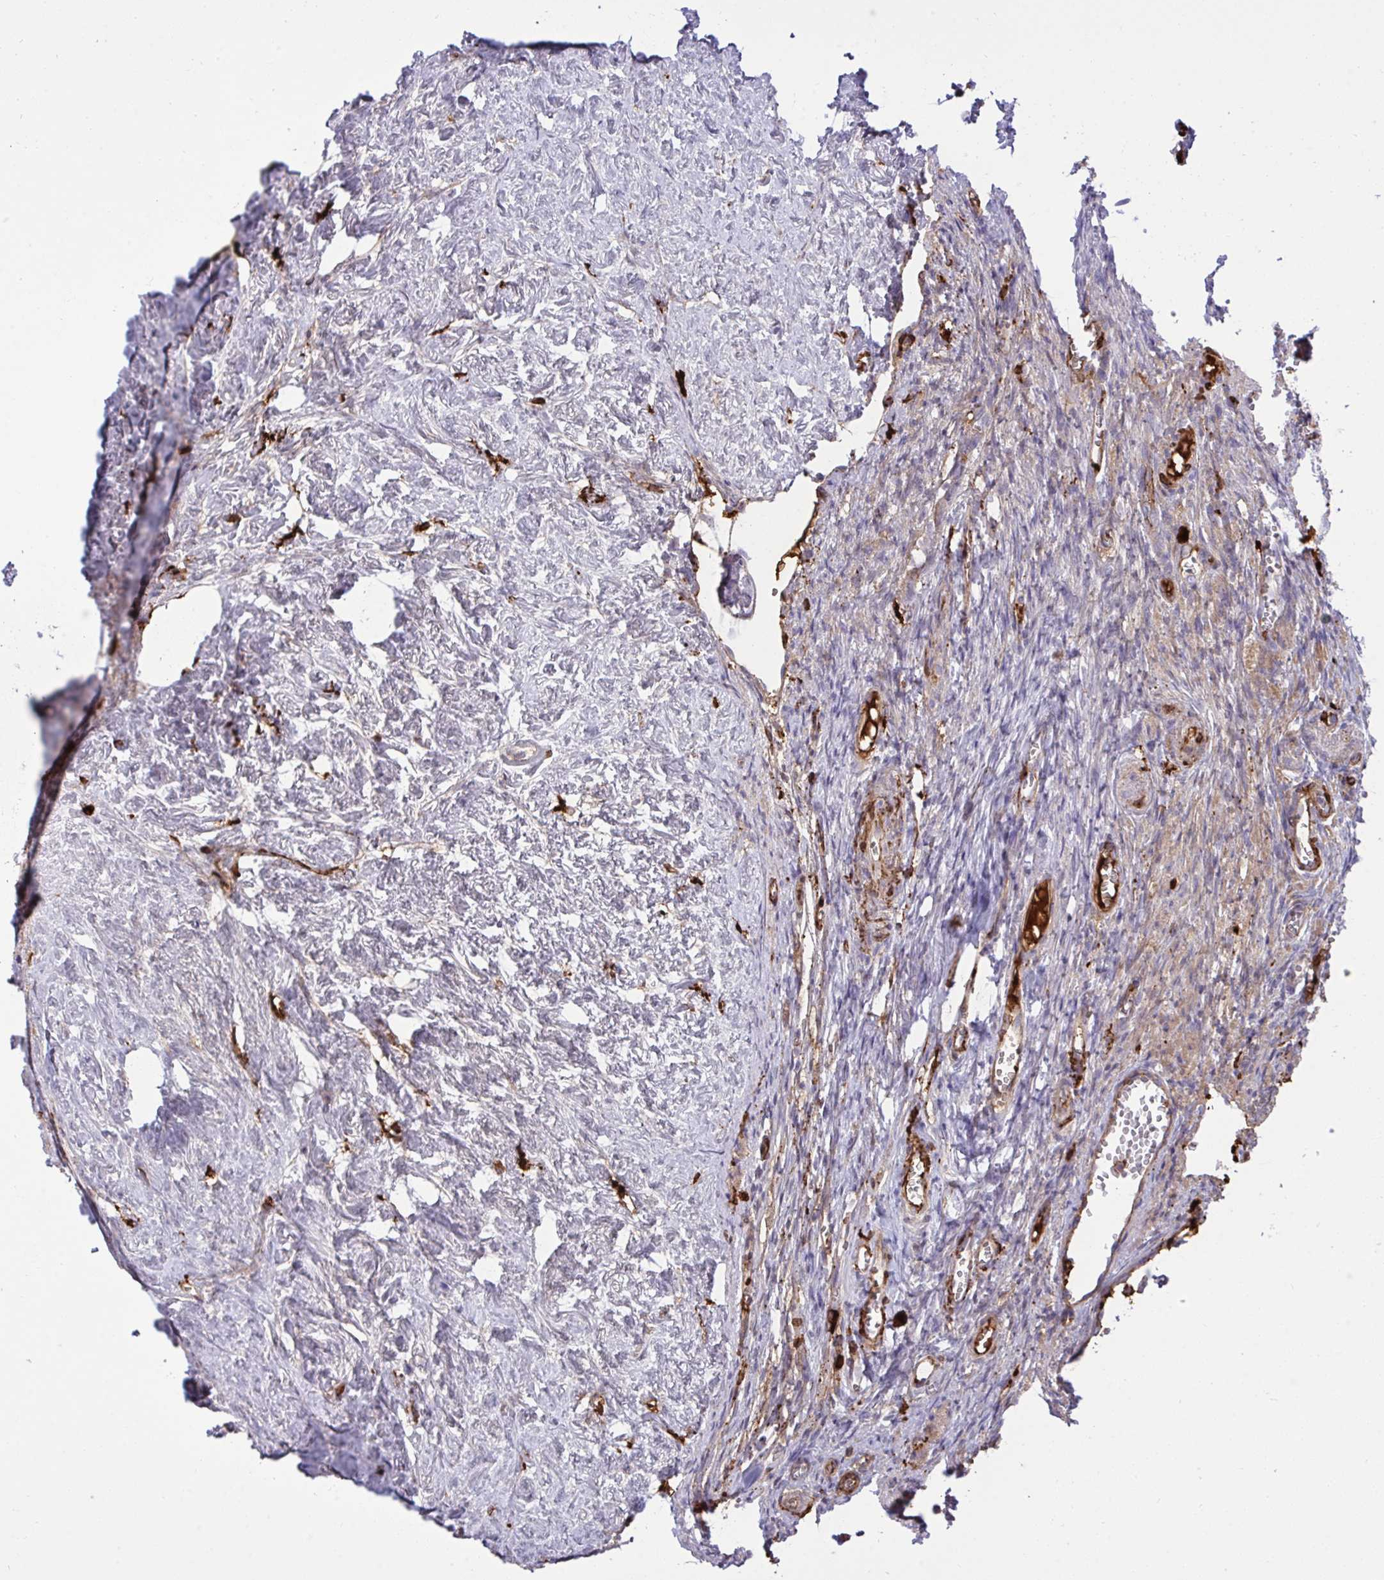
{"staining": {"intensity": "moderate", "quantity": "<25%", "location": "cytoplasmic/membranous"}, "tissue": "ovary", "cell_type": "Ovarian stroma cells", "image_type": "normal", "snomed": [{"axis": "morphology", "description": "Normal tissue, NOS"}, {"axis": "topography", "description": "Ovary"}], "caption": "Immunohistochemistry (IHC) (DAB (3,3'-diaminobenzidine)) staining of benign human ovary shows moderate cytoplasmic/membranous protein positivity in approximately <25% of ovarian stroma cells.", "gene": "F2", "patient": {"sex": "female", "age": 41}}